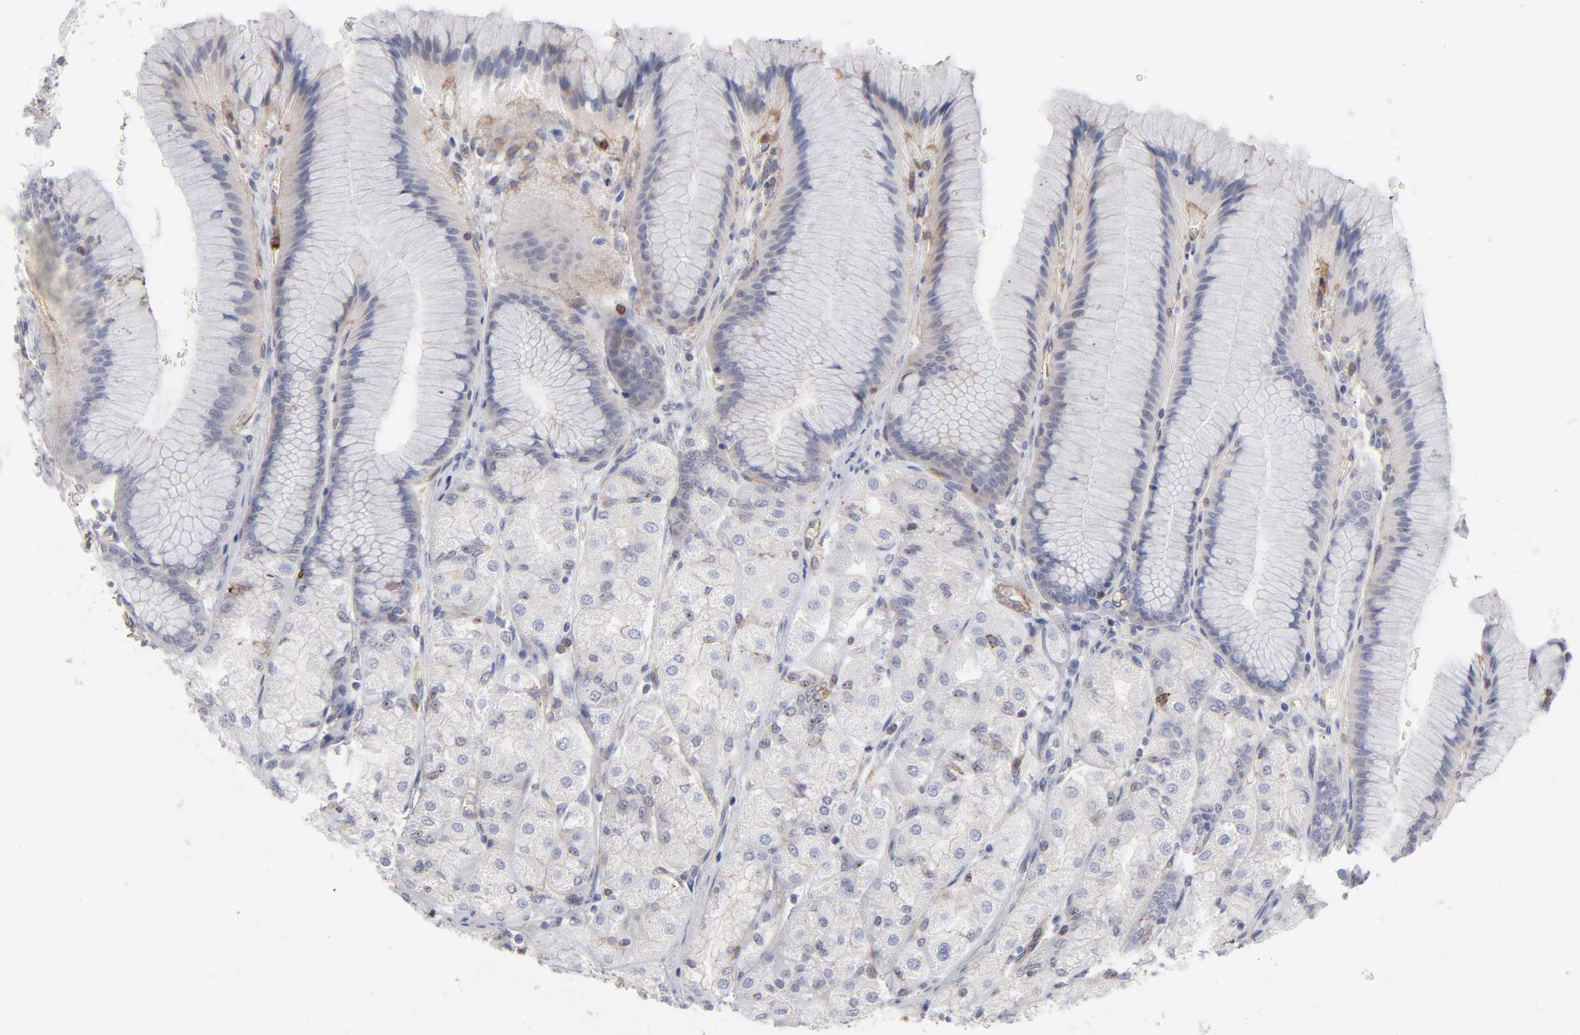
{"staining": {"intensity": "negative", "quantity": "none", "location": "none"}, "tissue": "stomach", "cell_type": "Glandular cells", "image_type": "normal", "snomed": [{"axis": "morphology", "description": "Normal tissue, NOS"}, {"axis": "morphology", "description": "Adenocarcinoma, NOS"}, {"axis": "topography", "description": "Stomach"}, {"axis": "topography", "description": "Stomach, lower"}], "caption": "Glandular cells show no significant expression in unremarkable stomach.", "gene": "PXN", "patient": {"sex": "female", "age": 65}}